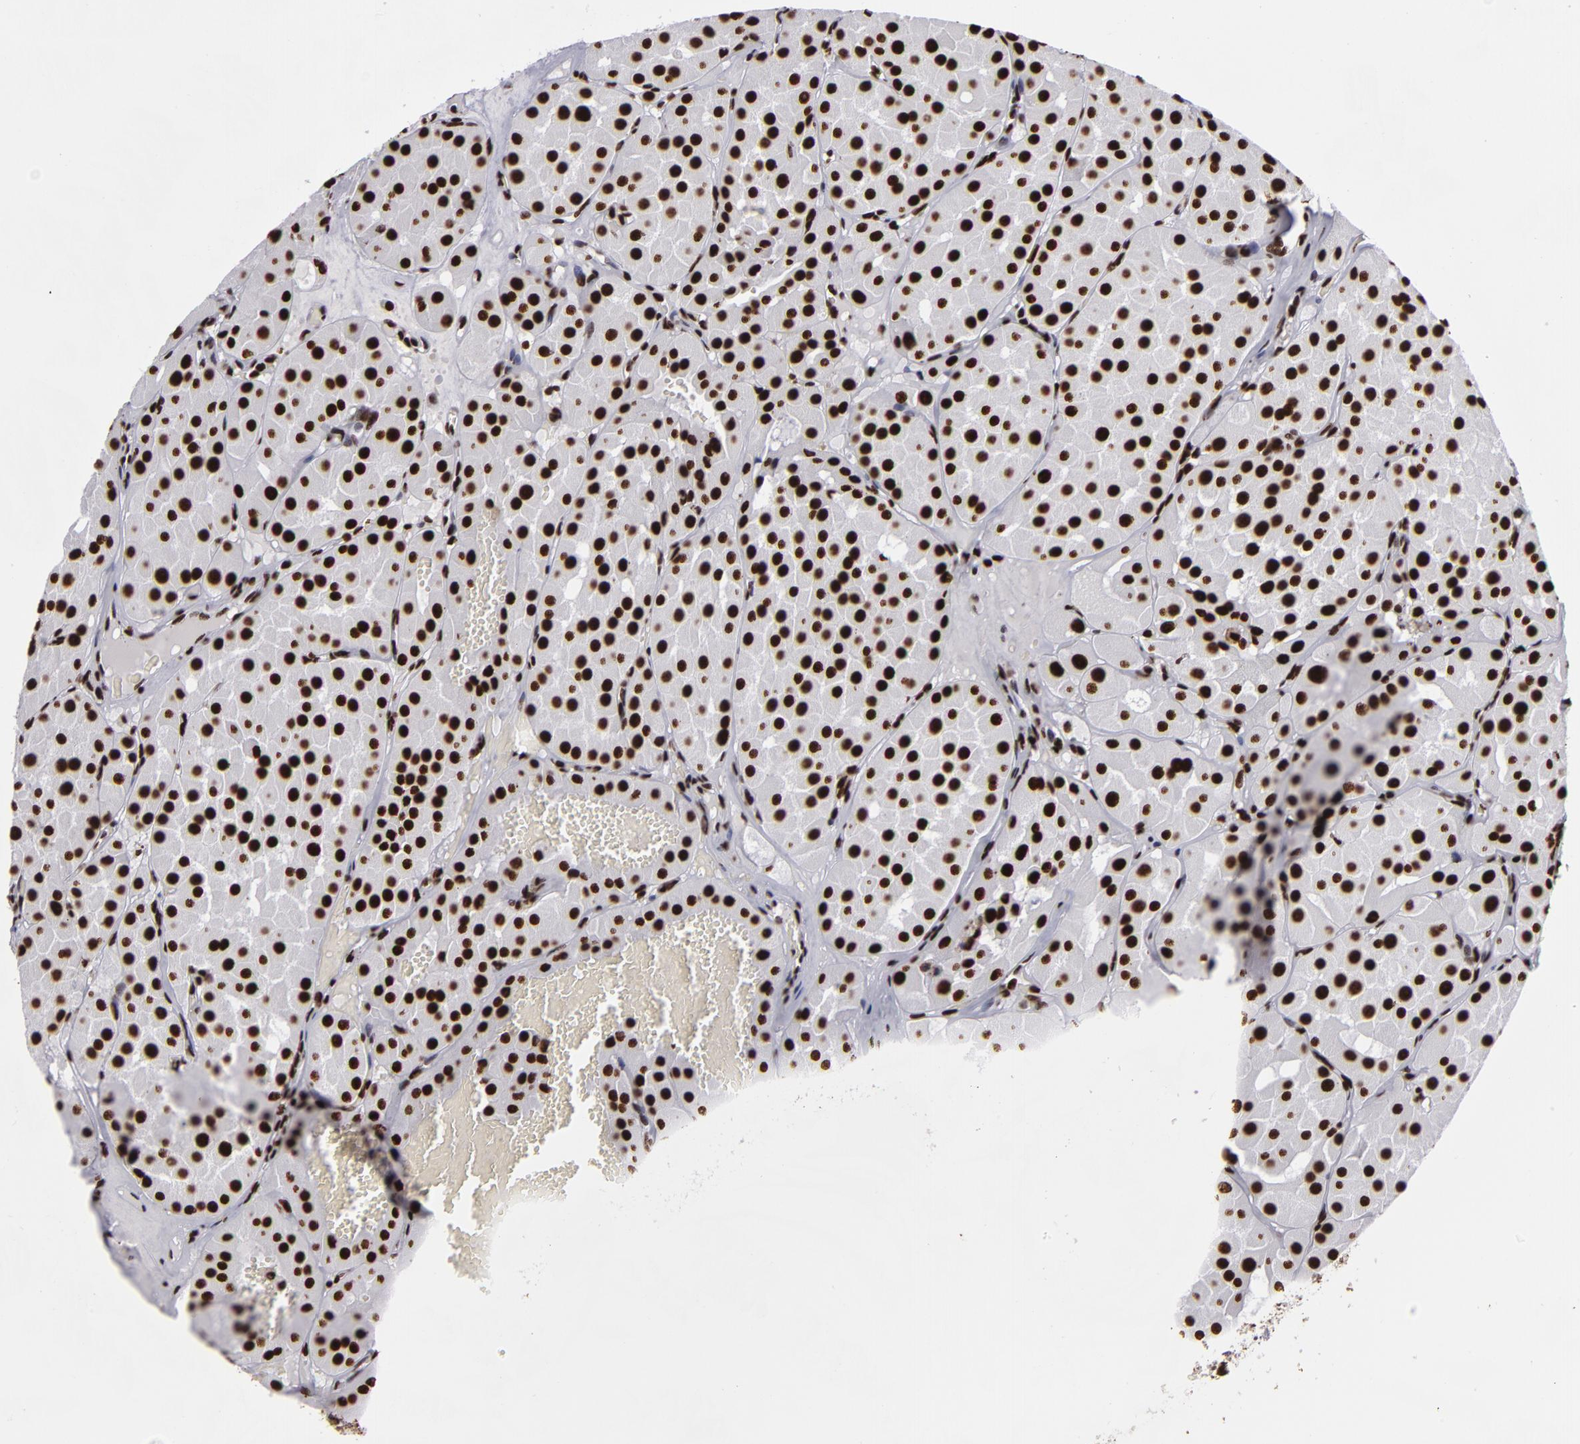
{"staining": {"intensity": "strong", "quantity": ">75%", "location": "nuclear"}, "tissue": "renal cancer", "cell_type": "Tumor cells", "image_type": "cancer", "snomed": [{"axis": "morphology", "description": "Adenocarcinoma, uncertain malignant potential"}, {"axis": "topography", "description": "Kidney"}], "caption": "Immunohistochemistry (IHC) image of neoplastic tissue: adenocarcinoma,  uncertain malignant potential (renal) stained using IHC demonstrates high levels of strong protein expression localized specifically in the nuclear of tumor cells, appearing as a nuclear brown color.", "gene": "SAFB", "patient": {"sex": "male", "age": 63}}